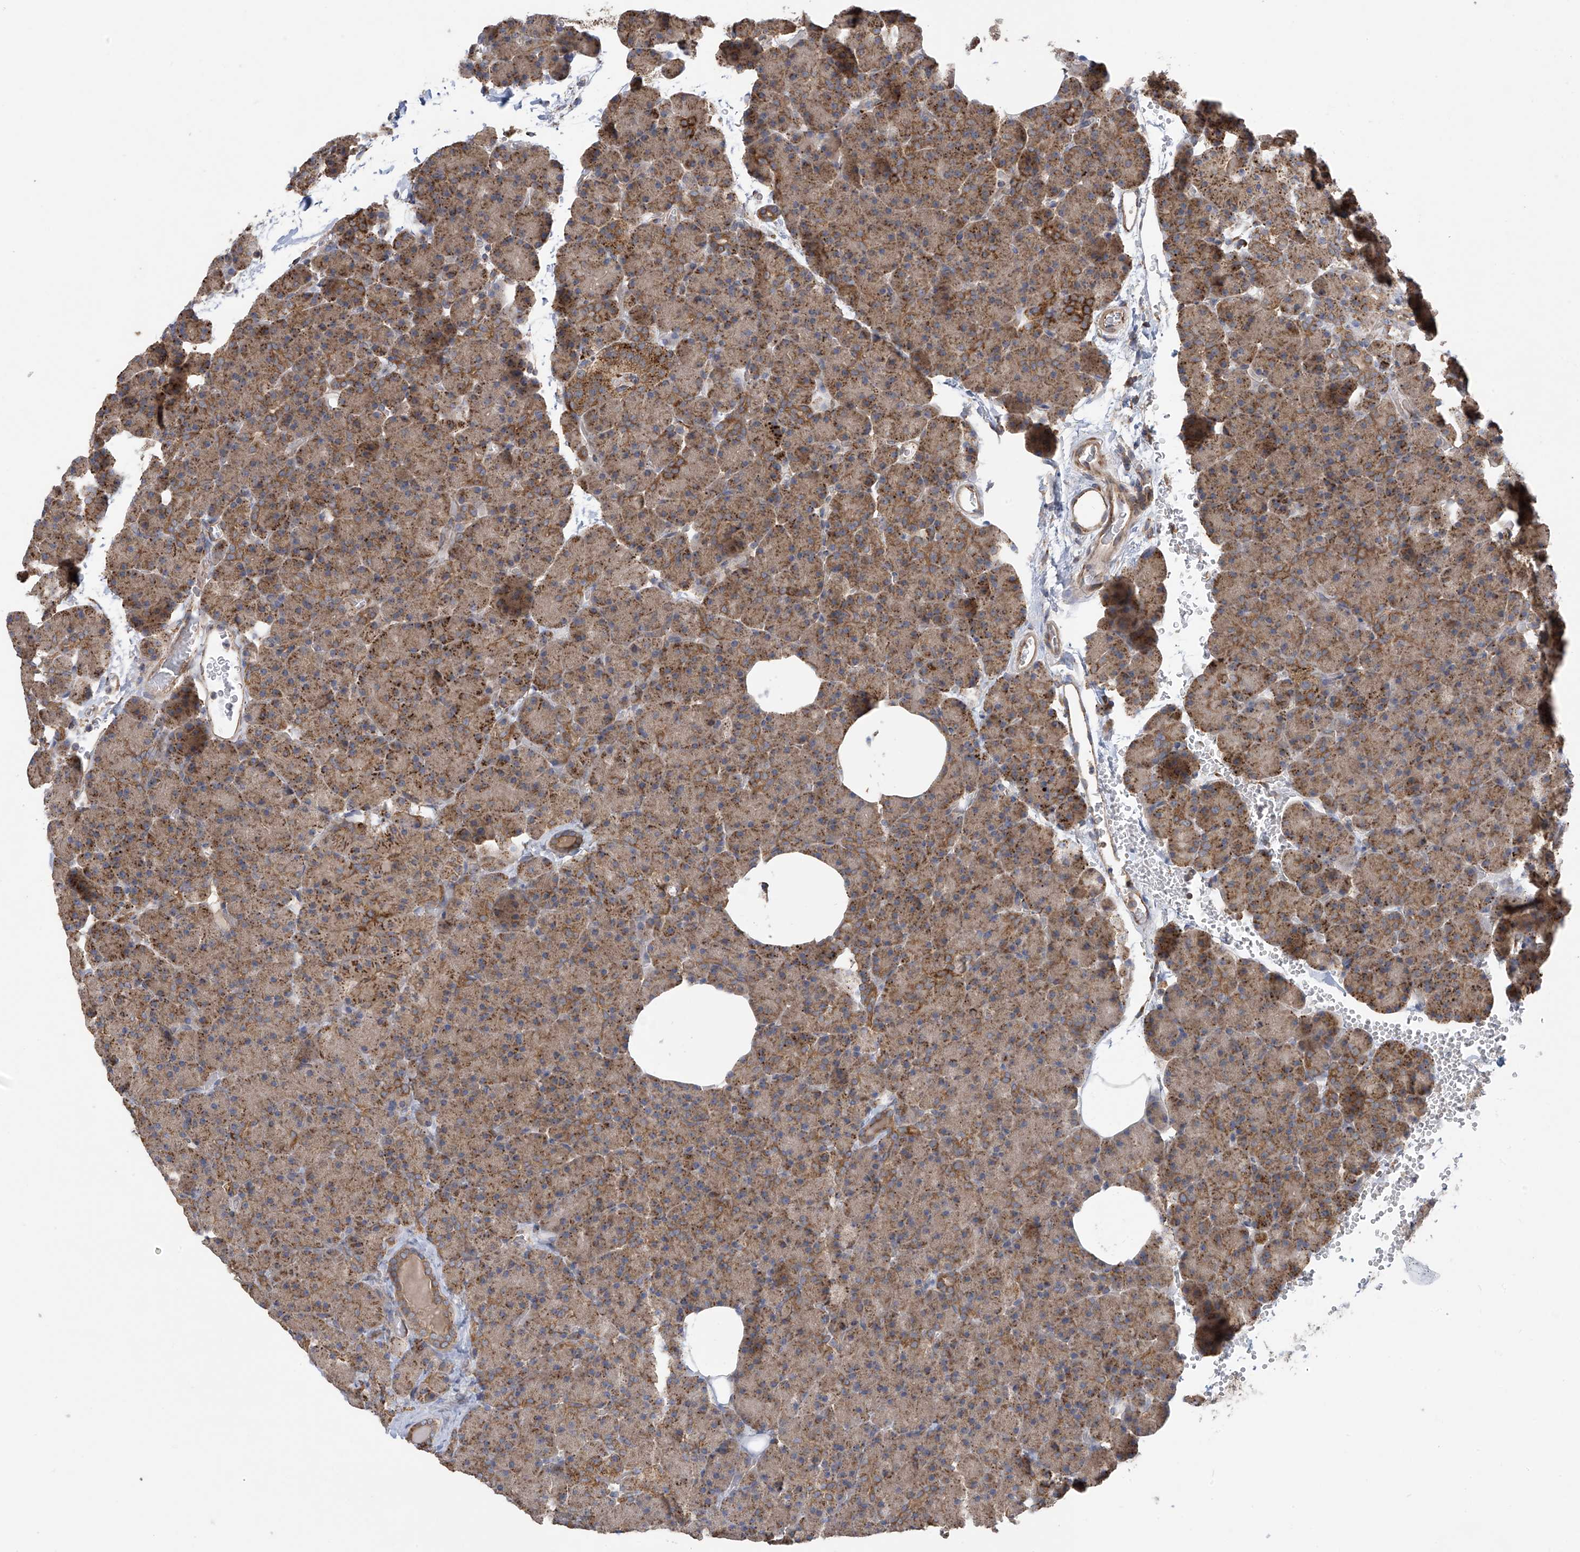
{"staining": {"intensity": "moderate", "quantity": ">75%", "location": "cytoplasmic/membranous"}, "tissue": "pancreas", "cell_type": "Exocrine glandular cells", "image_type": "normal", "snomed": [{"axis": "morphology", "description": "Normal tissue, NOS"}, {"axis": "morphology", "description": "Carcinoid, malignant, NOS"}, {"axis": "topography", "description": "Pancreas"}], "caption": "High-magnification brightfield microscopy of unremarkable pancreas stained with DAB (3,3'-diaminobenzidine) (brown) and counterstained with hematoxylin (blue). exocrine glandular cells exhibit moderate cytoplasmic/membranous staining is present in approximately>75% of cells.", "gene": "PNPT1", "patient": {"sex": "female", "age": 35}}